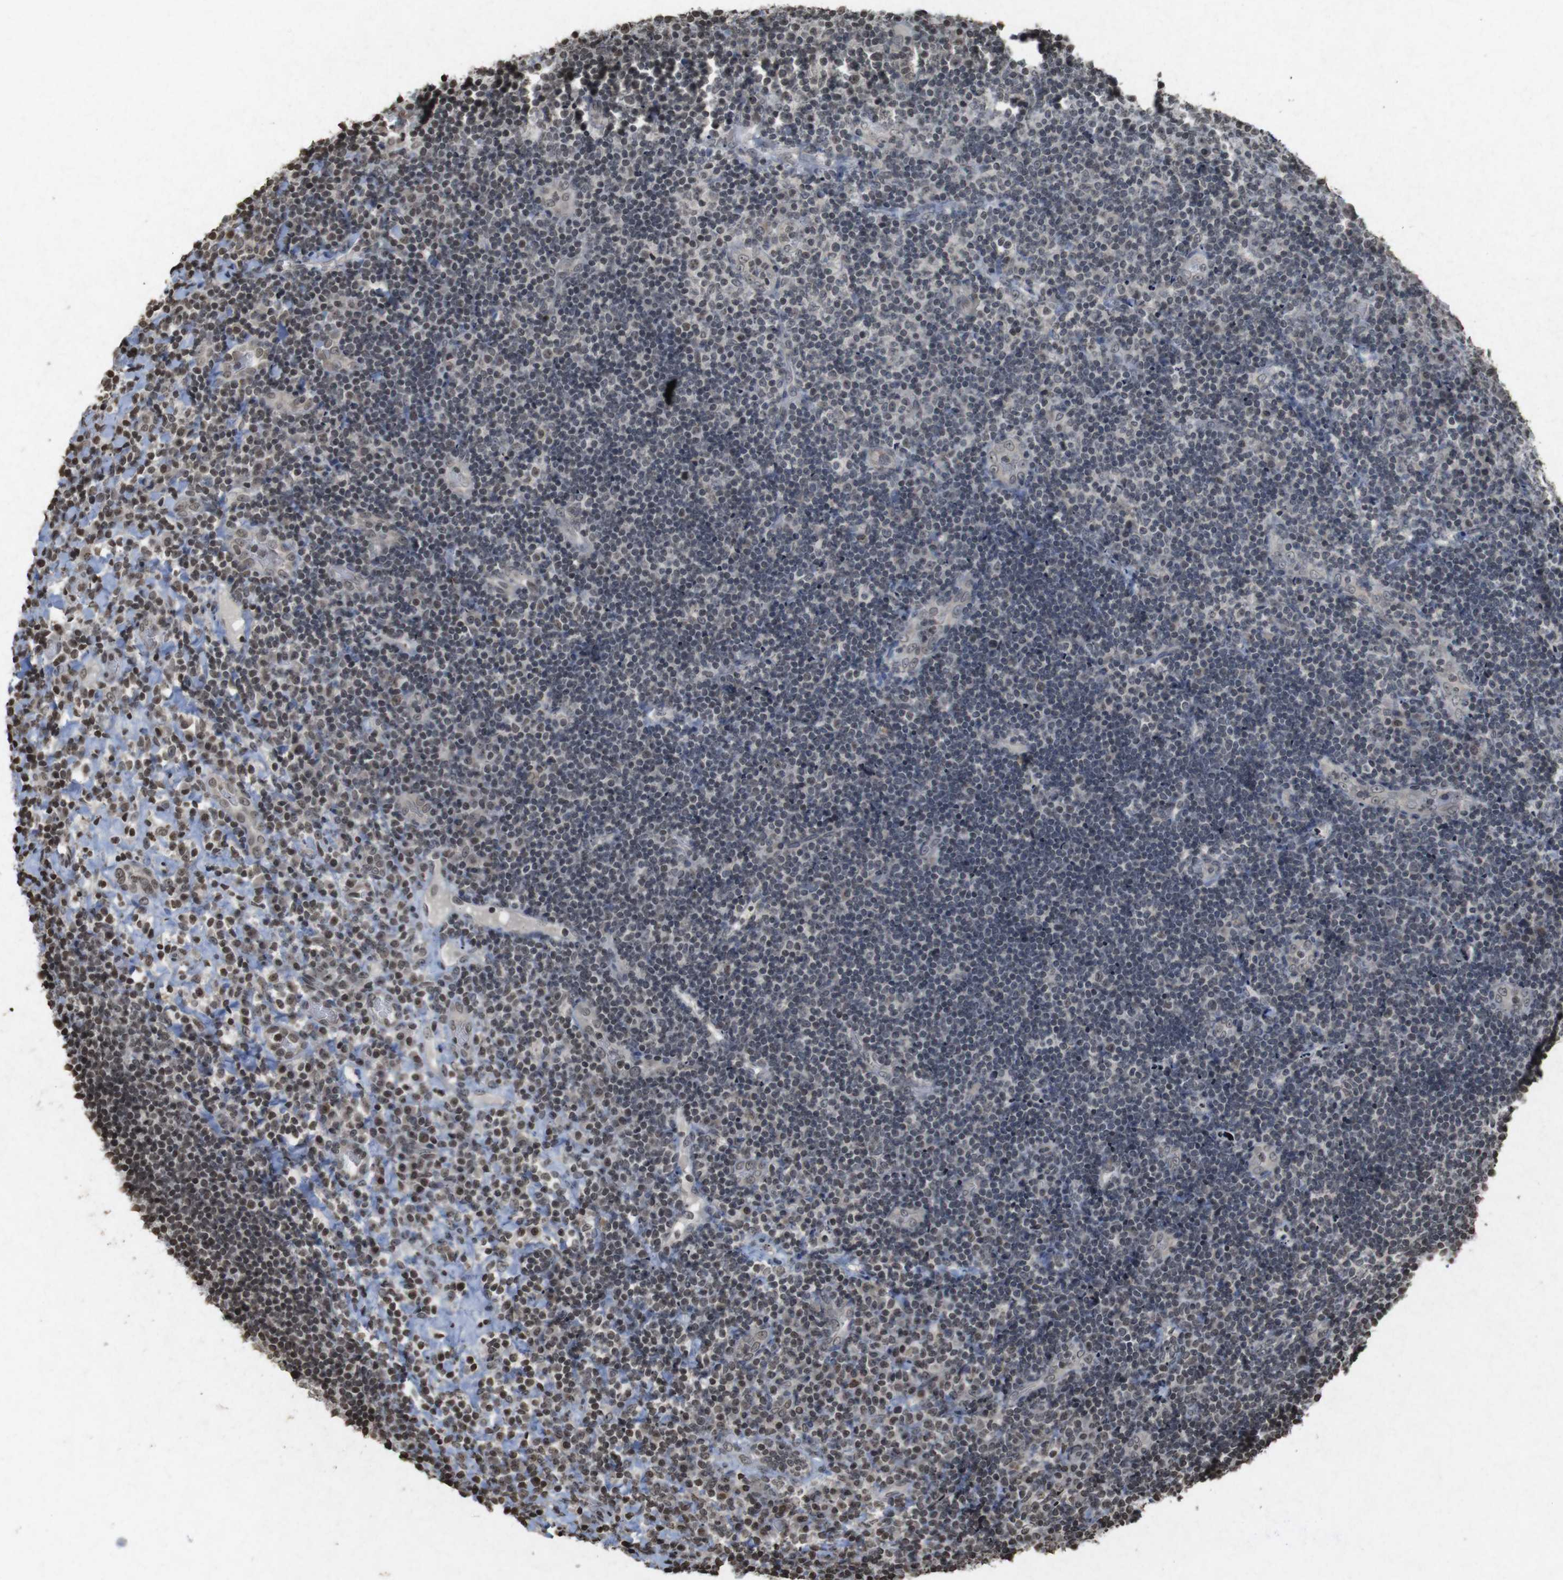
{"staining": {"intensity": "weak", "quantity": "25%-75%", "location": "nuclear"}, "tissue": "lymphoma", "cell_type": "Tumor cells", "image_type": "cancer", "snomed": [{"axis": "morphology", "description": "Malignant lymphoma, non-Hodgkin's type, High grade"}, {"axis": "topography", "description": "Tonsil"}], "caption": "A brown stain highlights weak nuclear staining of a protein in high-grade malignant lymphoma, non-Hodgkin's type tumor cells. (DAB (3,3'-diaminobenzidine) IHC, brown staining for protein, blue staining for nuclei).", "gene": "FOXA3", "patient": {"sex": "female", "age": 36}}